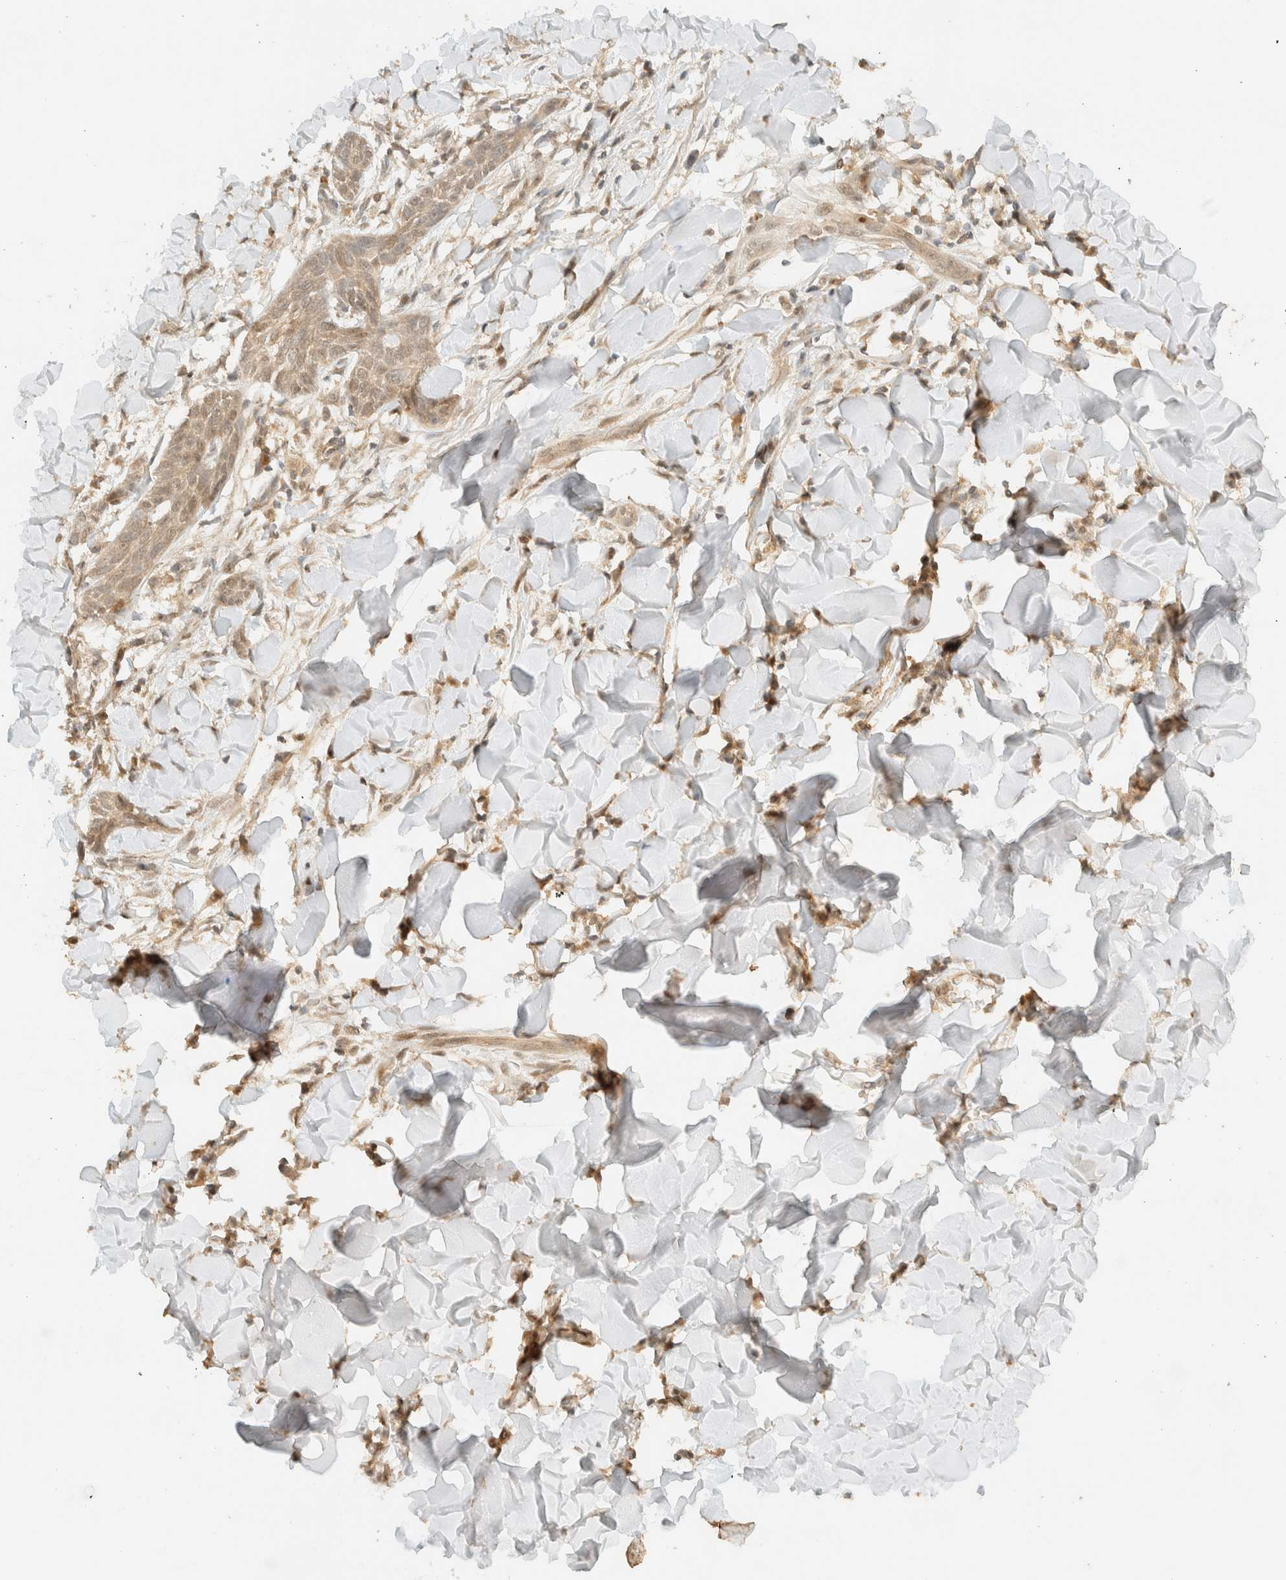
{"staining": {"intensity": "weak", "quantity": ">75%", "location": "cytoplasmic/membranous,nuclear"}, "tissue": "skin cancer", "cell_type": "Tumor cells", "image_type": "cancer", "snomed": [{"axis": "morphology", "description": "Basal cell carcinoma"}, {"axis": "topography", "description": "Skin"}], "caption": "Basal cell carcinoma (skin) tissue exhibits weak cytoplasmic/membranous and nuclear expression in approximately >75% of tumor cells, visualized by immunohistochemistry.", "gene": "ZBTB34", "patient": {"sex": "female", "age": 59}}